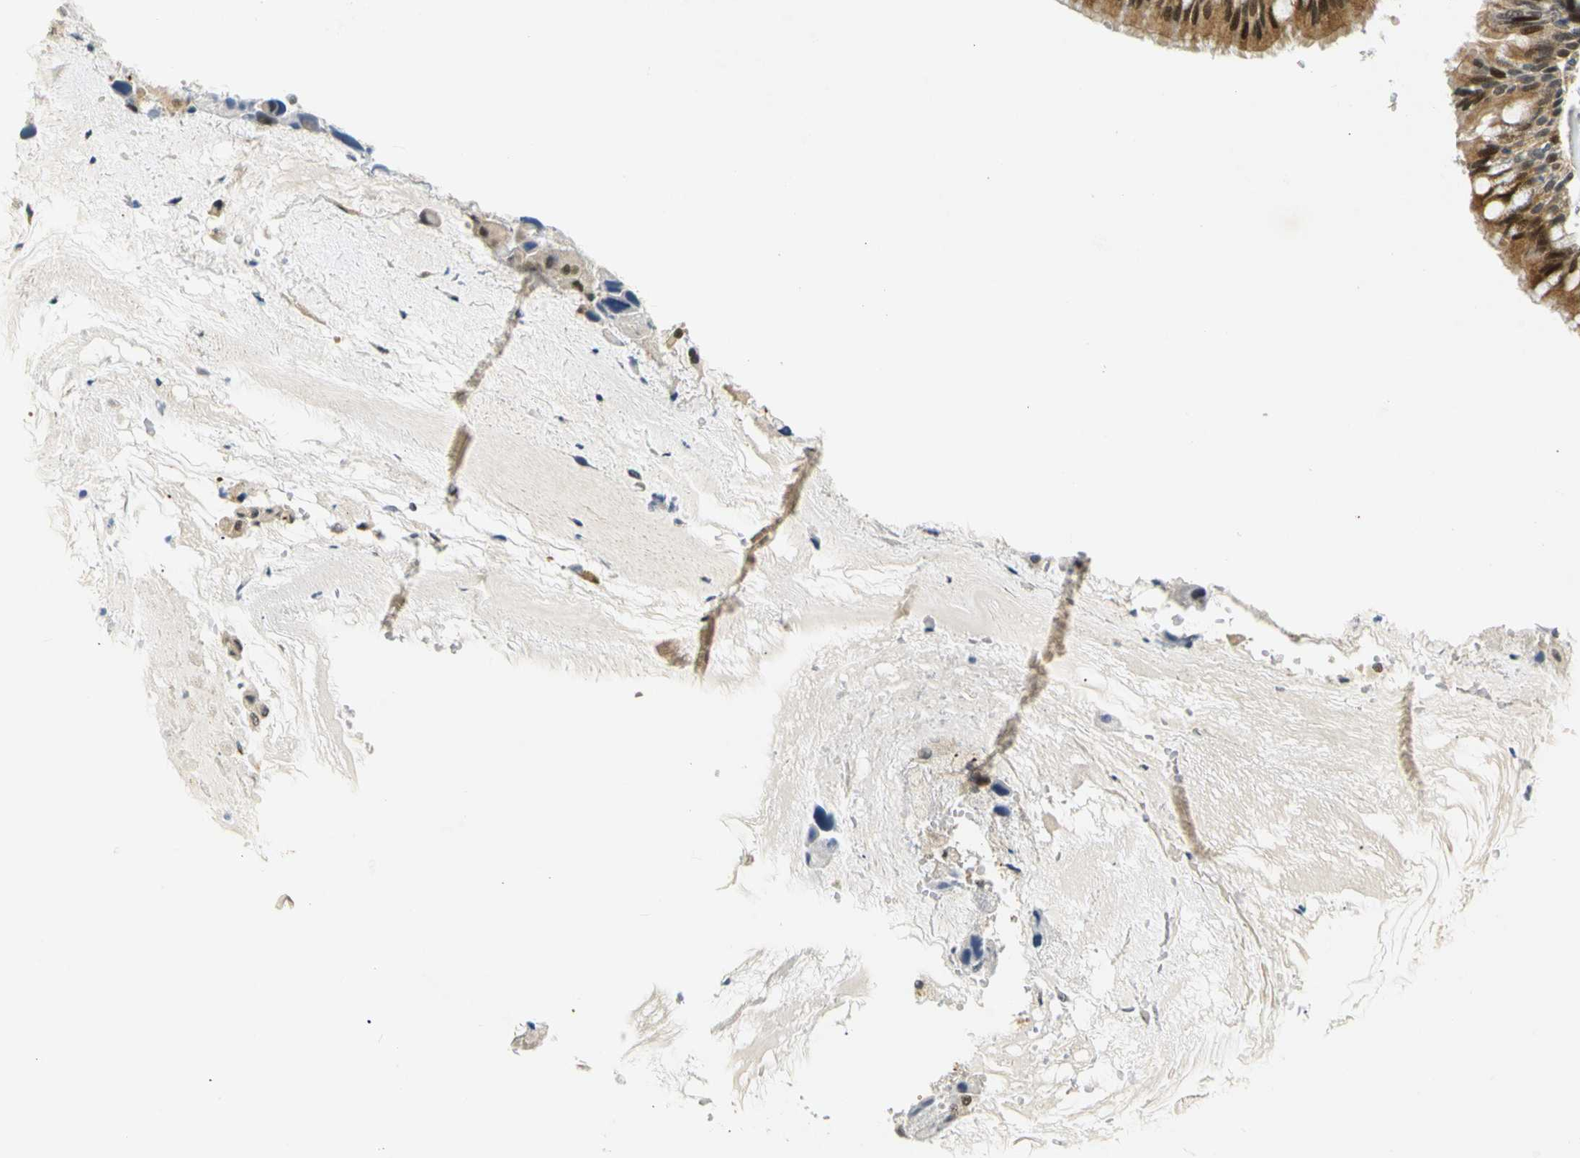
{"staining": {"intensity": "strong", "quantity": ">75%", "location": "cytoplasmic/membranous,nuclear"}, "tissue": "bronchus", "cell_type": "Respiratory epithelial cells", "image_type": "normal", "snomed": [{"axis": "morphology", "description": "Normal tissue, NOS"}, {"axis": "morphology", "description": "Adenocarcinoma, NOS"}, {"axis": "morphology", "description": "Adenocarcinoma, metastatic, NOS"}, {"axis": "topography", "description": "Lymph node"}, {"axis": "topography", "description": "Bronchus"}, {"axis": "topography", "description": "Lung"}], "caption": "IHC staining of unremarkable bronchus, which reveals high levels of strong cytoplasmic/membranous,nuclear staining in about >75% of respiratory epithelial cells indicating strong cytoplasmic/membranous,nuclear protein expression. The staining was performed using DAB (3,3'-diaminobenzidine) (brown) for protein detection and nuclei were counterstained in hematoxylin (blue).", "gene": "SKP1", "patient": {"sex": "female", "age": 54}}